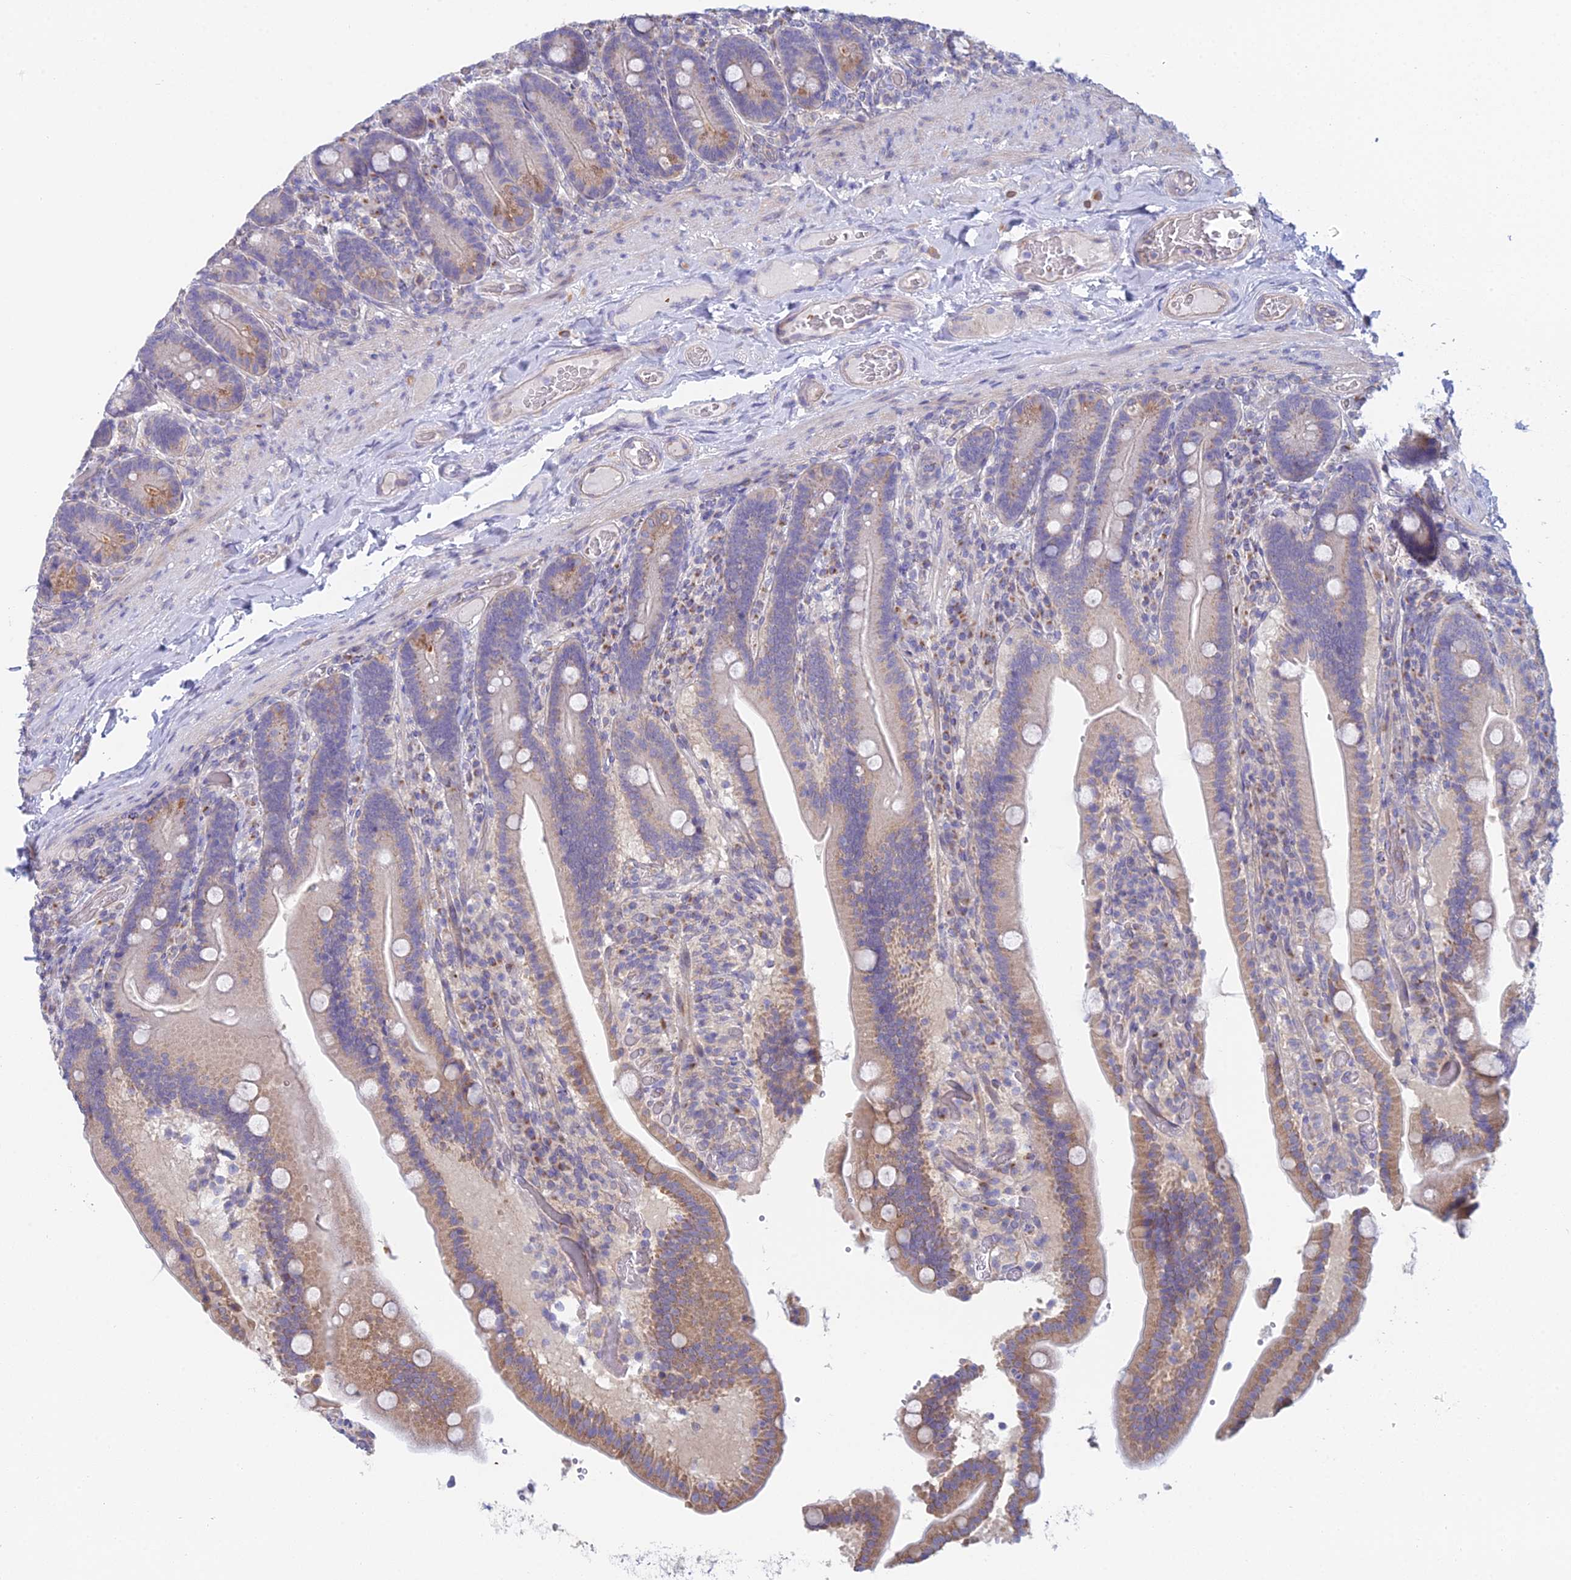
{"staining": {"intensity": "moderate", "quantity": "25%-75%", "location": "cytoplasmic/membranous"}, "tissue": "duodenum", "cell_type": "Glandular cells", "image_type": "normal", "snomed": [{"axis": "morphology", "description": "Normal tissue, NOS"}, {"axis": "topography", "description": "Duodenum"}], "caption": "Human duodenum stained with a protein marker reveals moderate staining in glandular cells.", "gene": "ZNF564", "patient": {"sex": "female", "age": 62}}